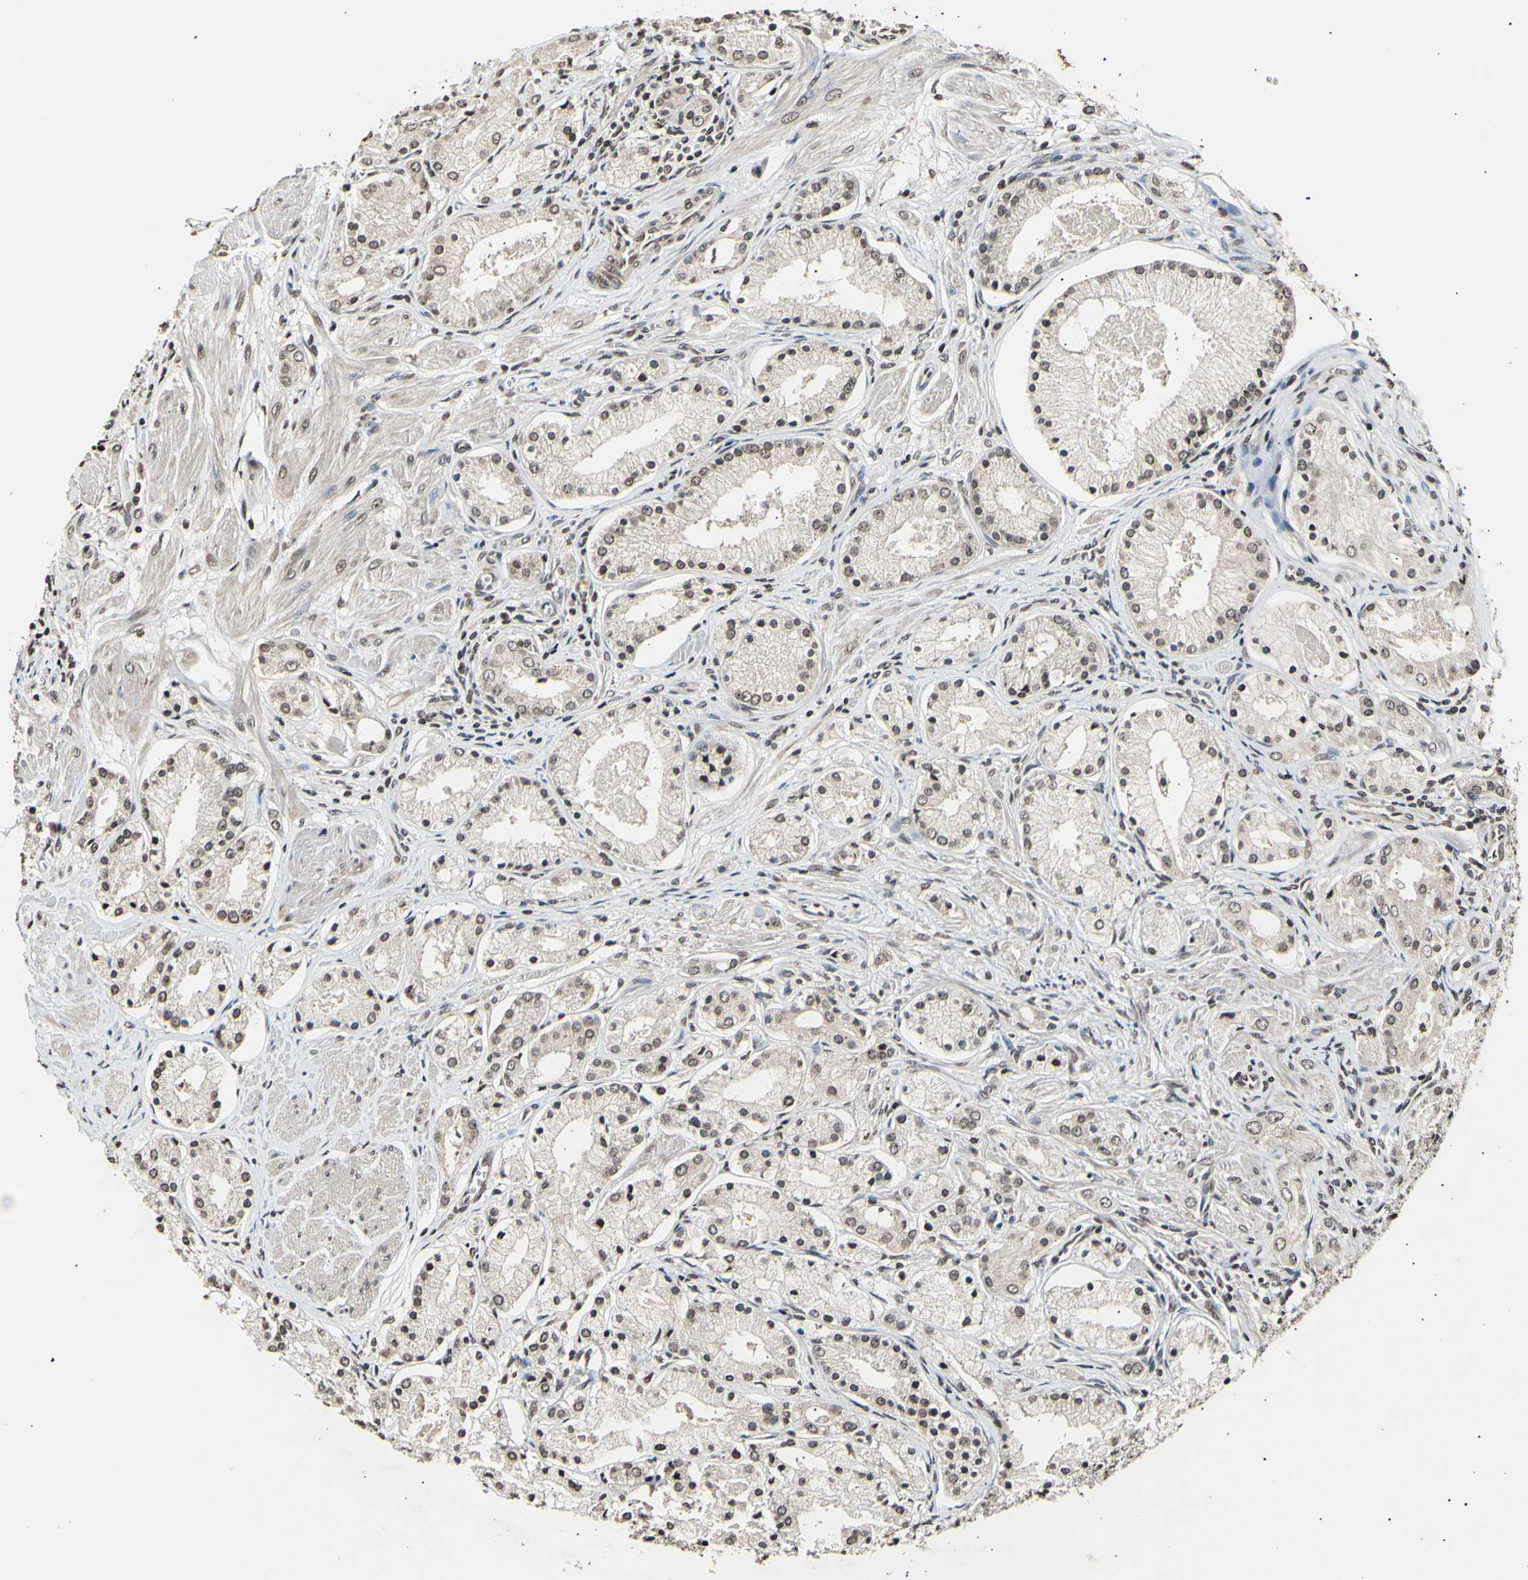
{"staining": {"intensity": "moderate", "quantity": ">75%", "location": "cytoplasmic/membranous,nuclear"}, "tissue": "prostate cancer", "cell_type": "Tumor cells", "image_type": "cancer", "snomed": [{"axis": "morphology", "description": "Adenocarcinoma, High grade"}, {"axis": "topography", "description": "Prostate"}], "caption": "Approximately >75% of tumor cells in prostate cancer (high-grade adenocarcinoma) display moderate cytoplasmic/membranous and nuclear protein staining as visualized by brown immunohistochemical staining.", "gene": "ANAPC7", "patient": {"sex": "male", "age": 66}}